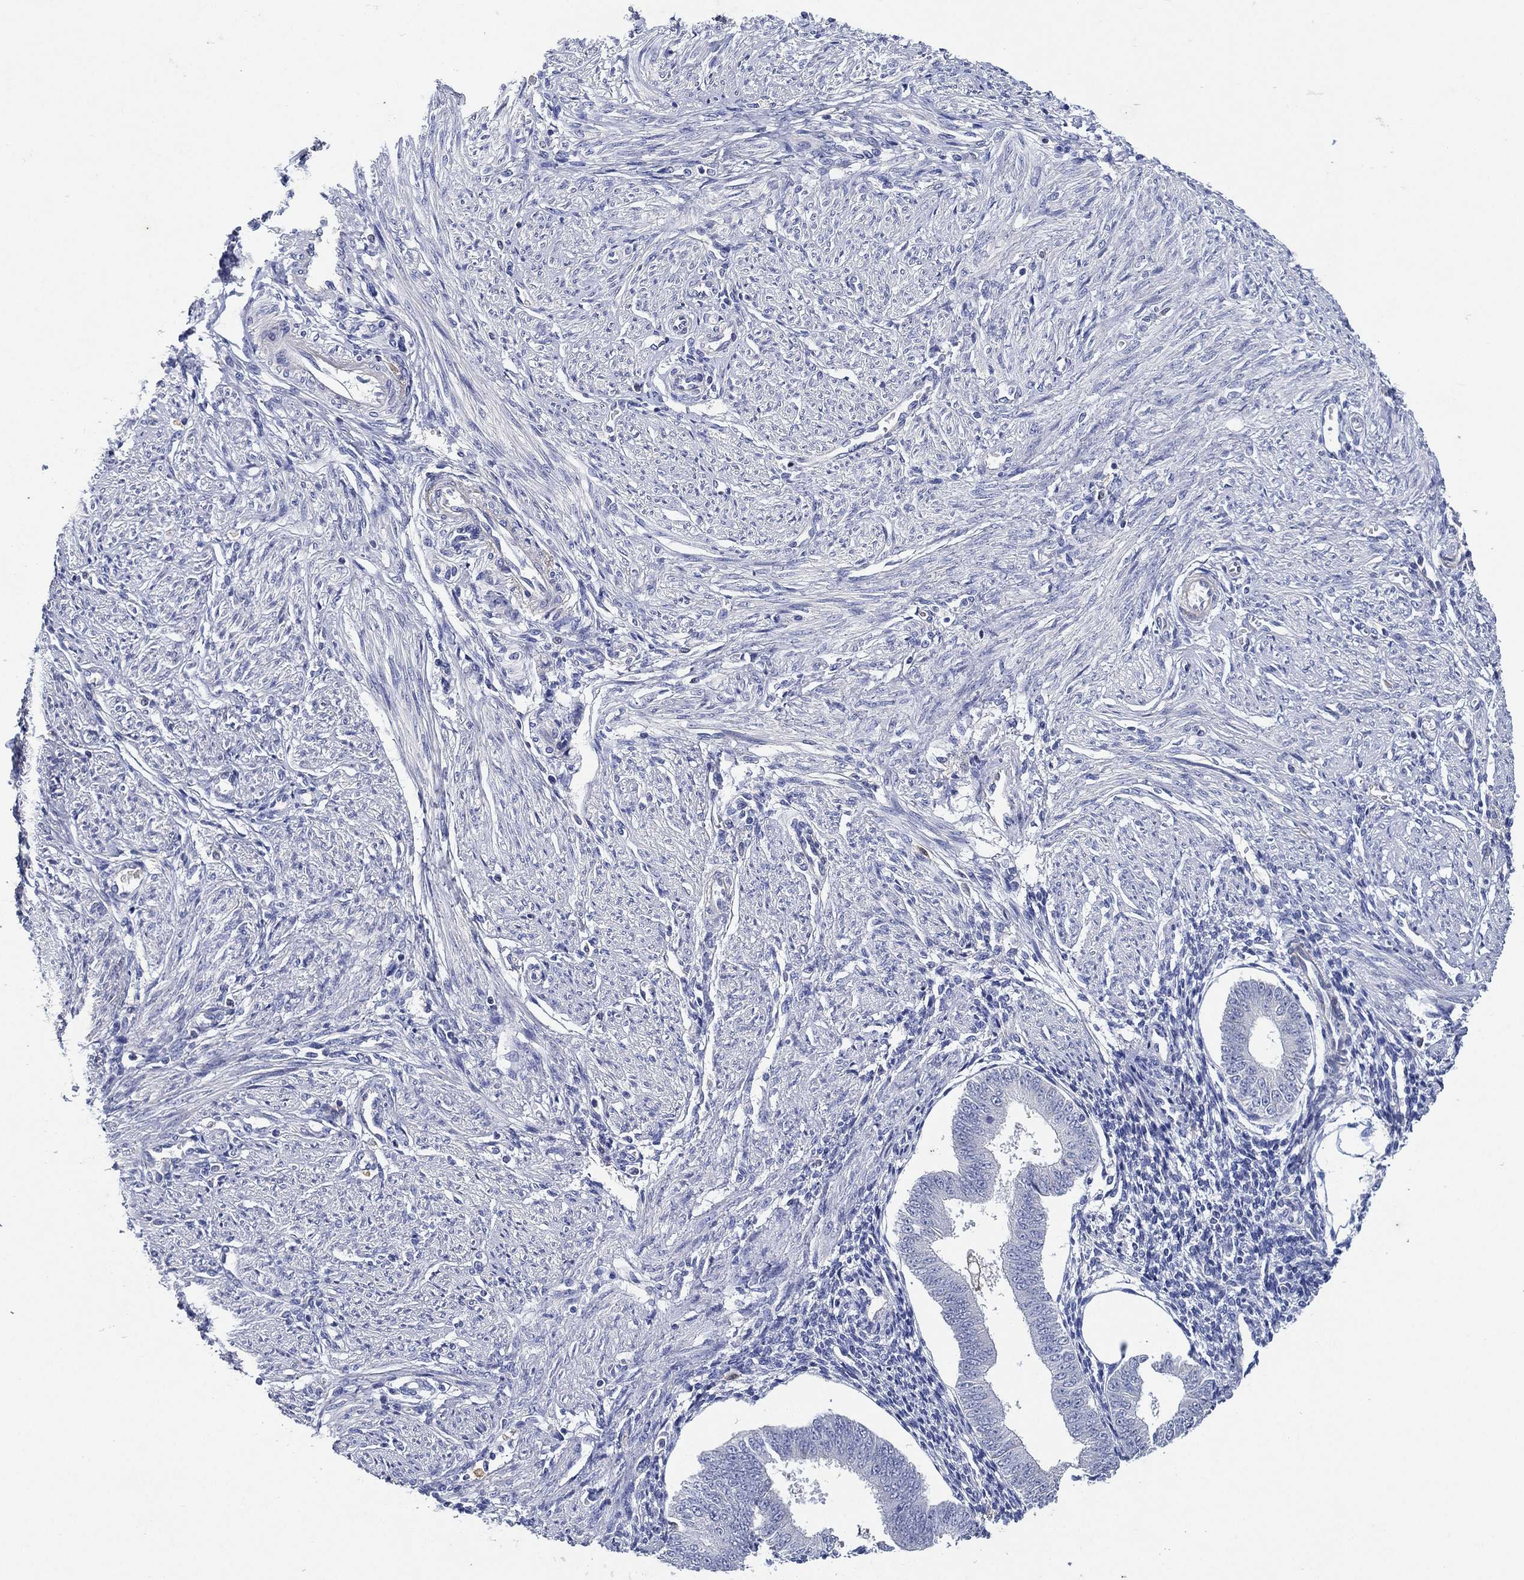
{"staining": {"intensity": "negative", "quantity": "none", "location": "none"}, "tissue": "endometrium", "cell_type": "Cells in endometrial stroma", "image_type": "normal", "snomed": [{"axis": "morphology", "description": "Normal tissue, NOS"}, {"axis": "topography", "description": "Endometrium"}], "caption": "Immunohistochemical staining of benign endometrium shows no significant positivity in cells in endometrial stroma.", "gene": "TMPRSS11D", "patient": {"sex": "female", "age": 39}}